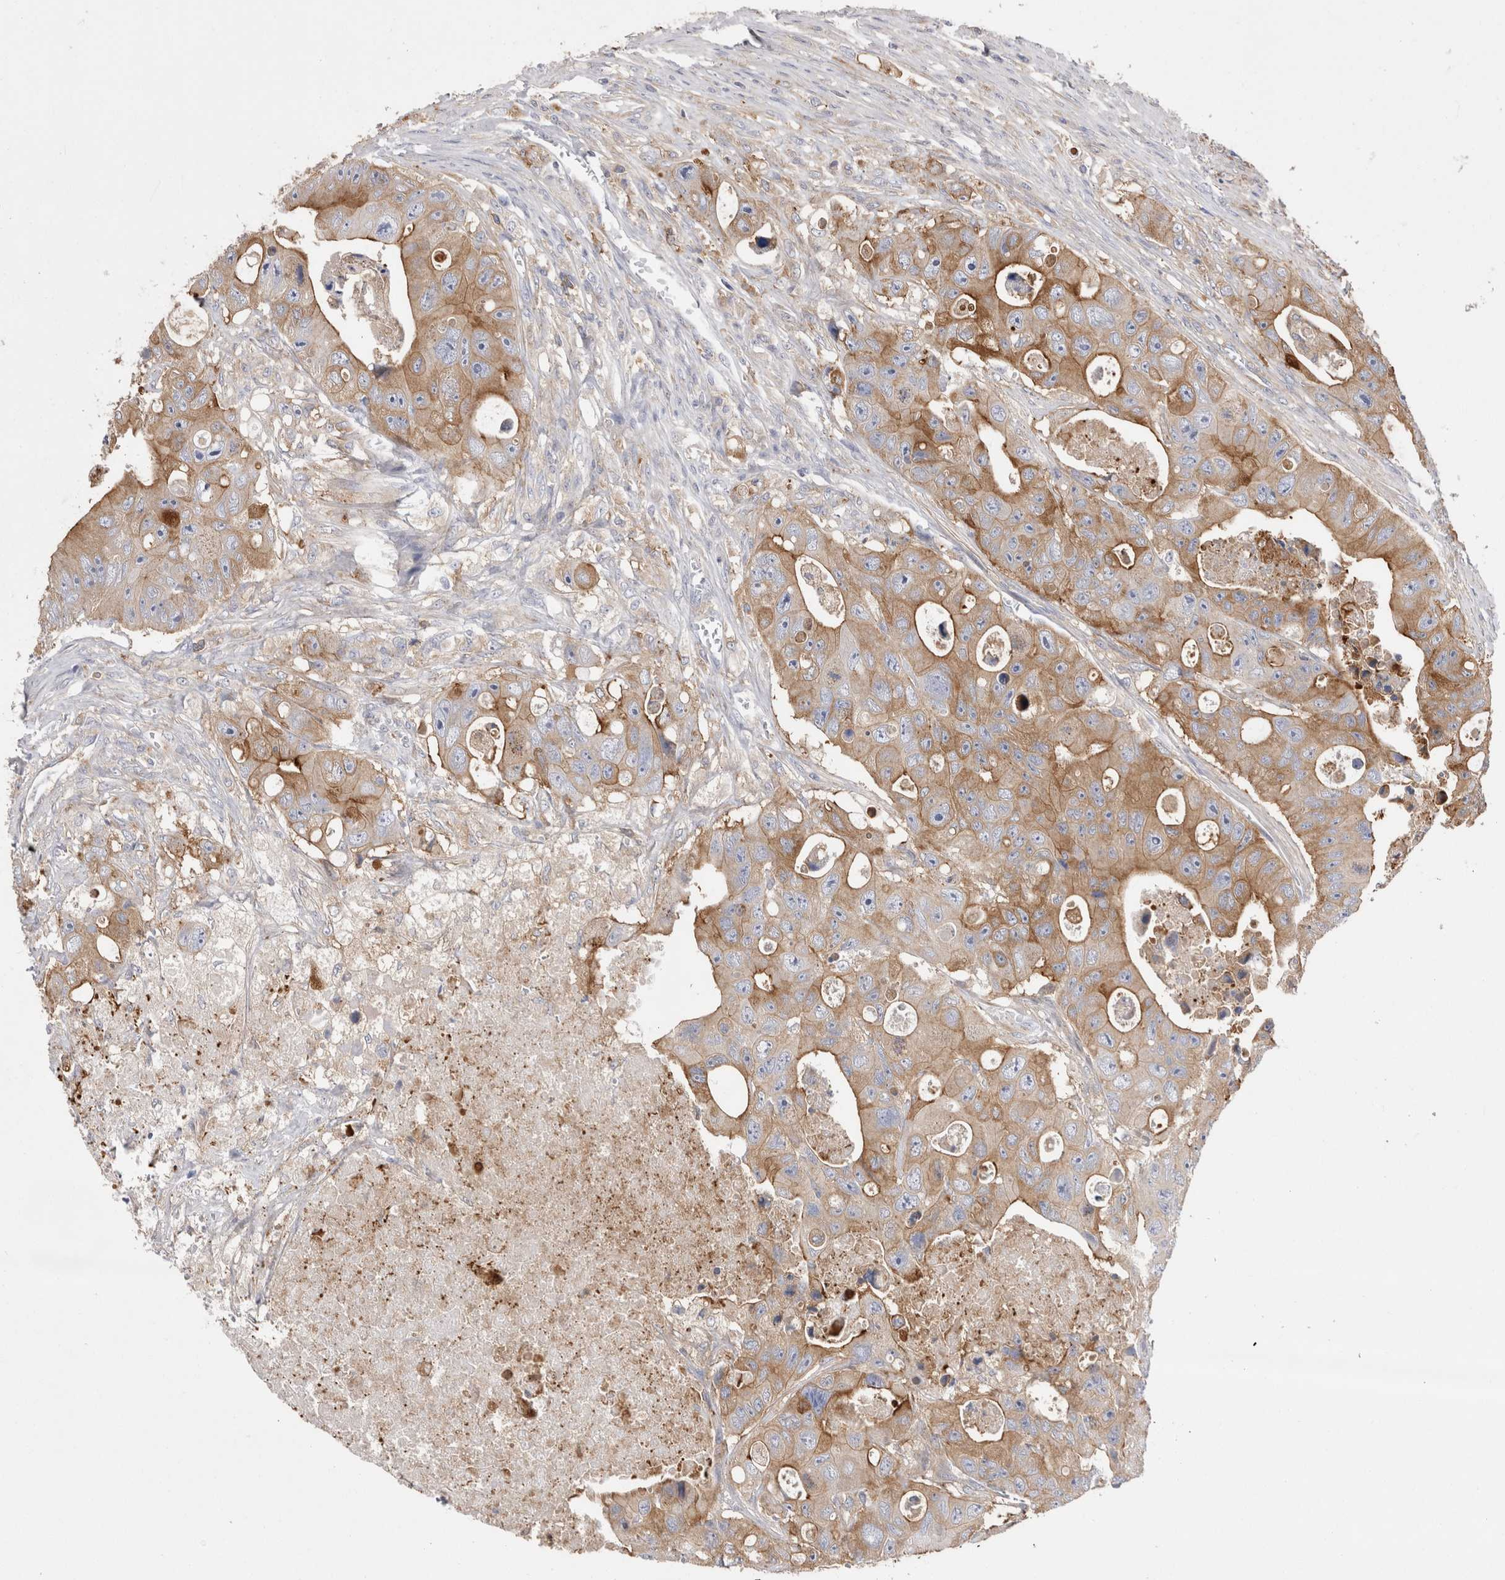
{"staining": {"intensity": "moderate", "quantity": ">75%", "location": "cytoplasmic/membranous"}, "tissue": "colorectal cancer", "cell_type": "Tumor cells", "image_type": "cancer", "snomed": [{"axis": "morphology", "description": "Adenocarcinoma, NOS"}, {"axis": "topography", "description": "Colon"}], "caption": "Immunohistochemical staining of human colorectal cancer (adenocarcinoma) displays medium levels of moderate cytoplasmic/membranous staining in about >75% of tumor cells.", "gene": "RAB11FIP1", "patient": {"sex": "female", "age": 46}}